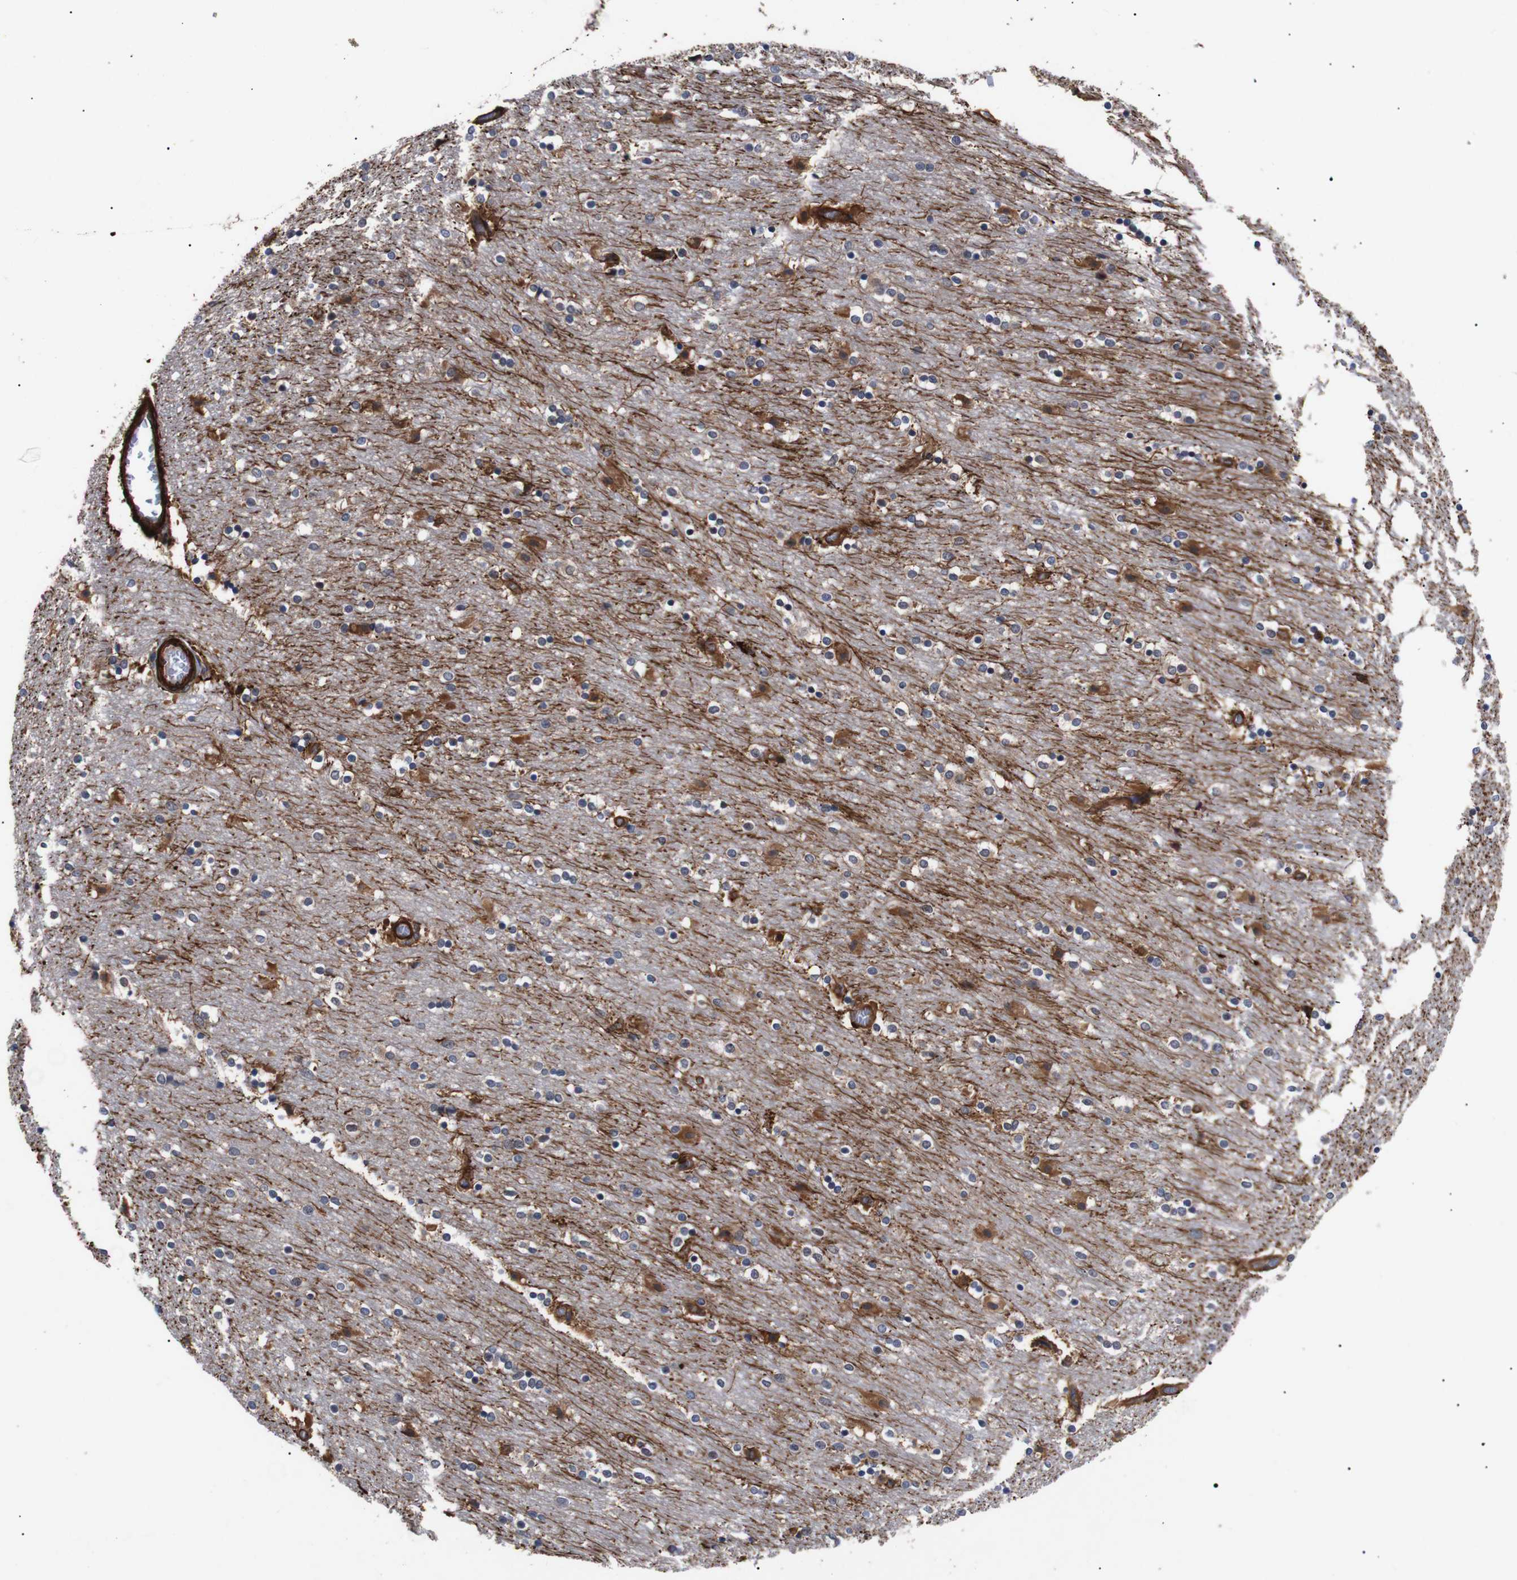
{"staining": {"intensity": "moderate", "quantity": "25%-75%", "location": "cytoplasmic/membranous"}, "tissue": "caudate", "cell_type": "Glial cells", "image_type": "normal", "snomed": [{"axis": "morphology", "description": "Normal tissue, NOS"}, {"axis": "topography", "description": "Lateral ventricle wall"}], "caption": "Approximately 25%-75% of glial cells in unremarkable human caudate reveal moderate cytoplasmic/membranous protein expression as visualized by brown immunohistochemical staining.", "gene": "PAWR", "patient": {"sex": "female", "age": 54}}